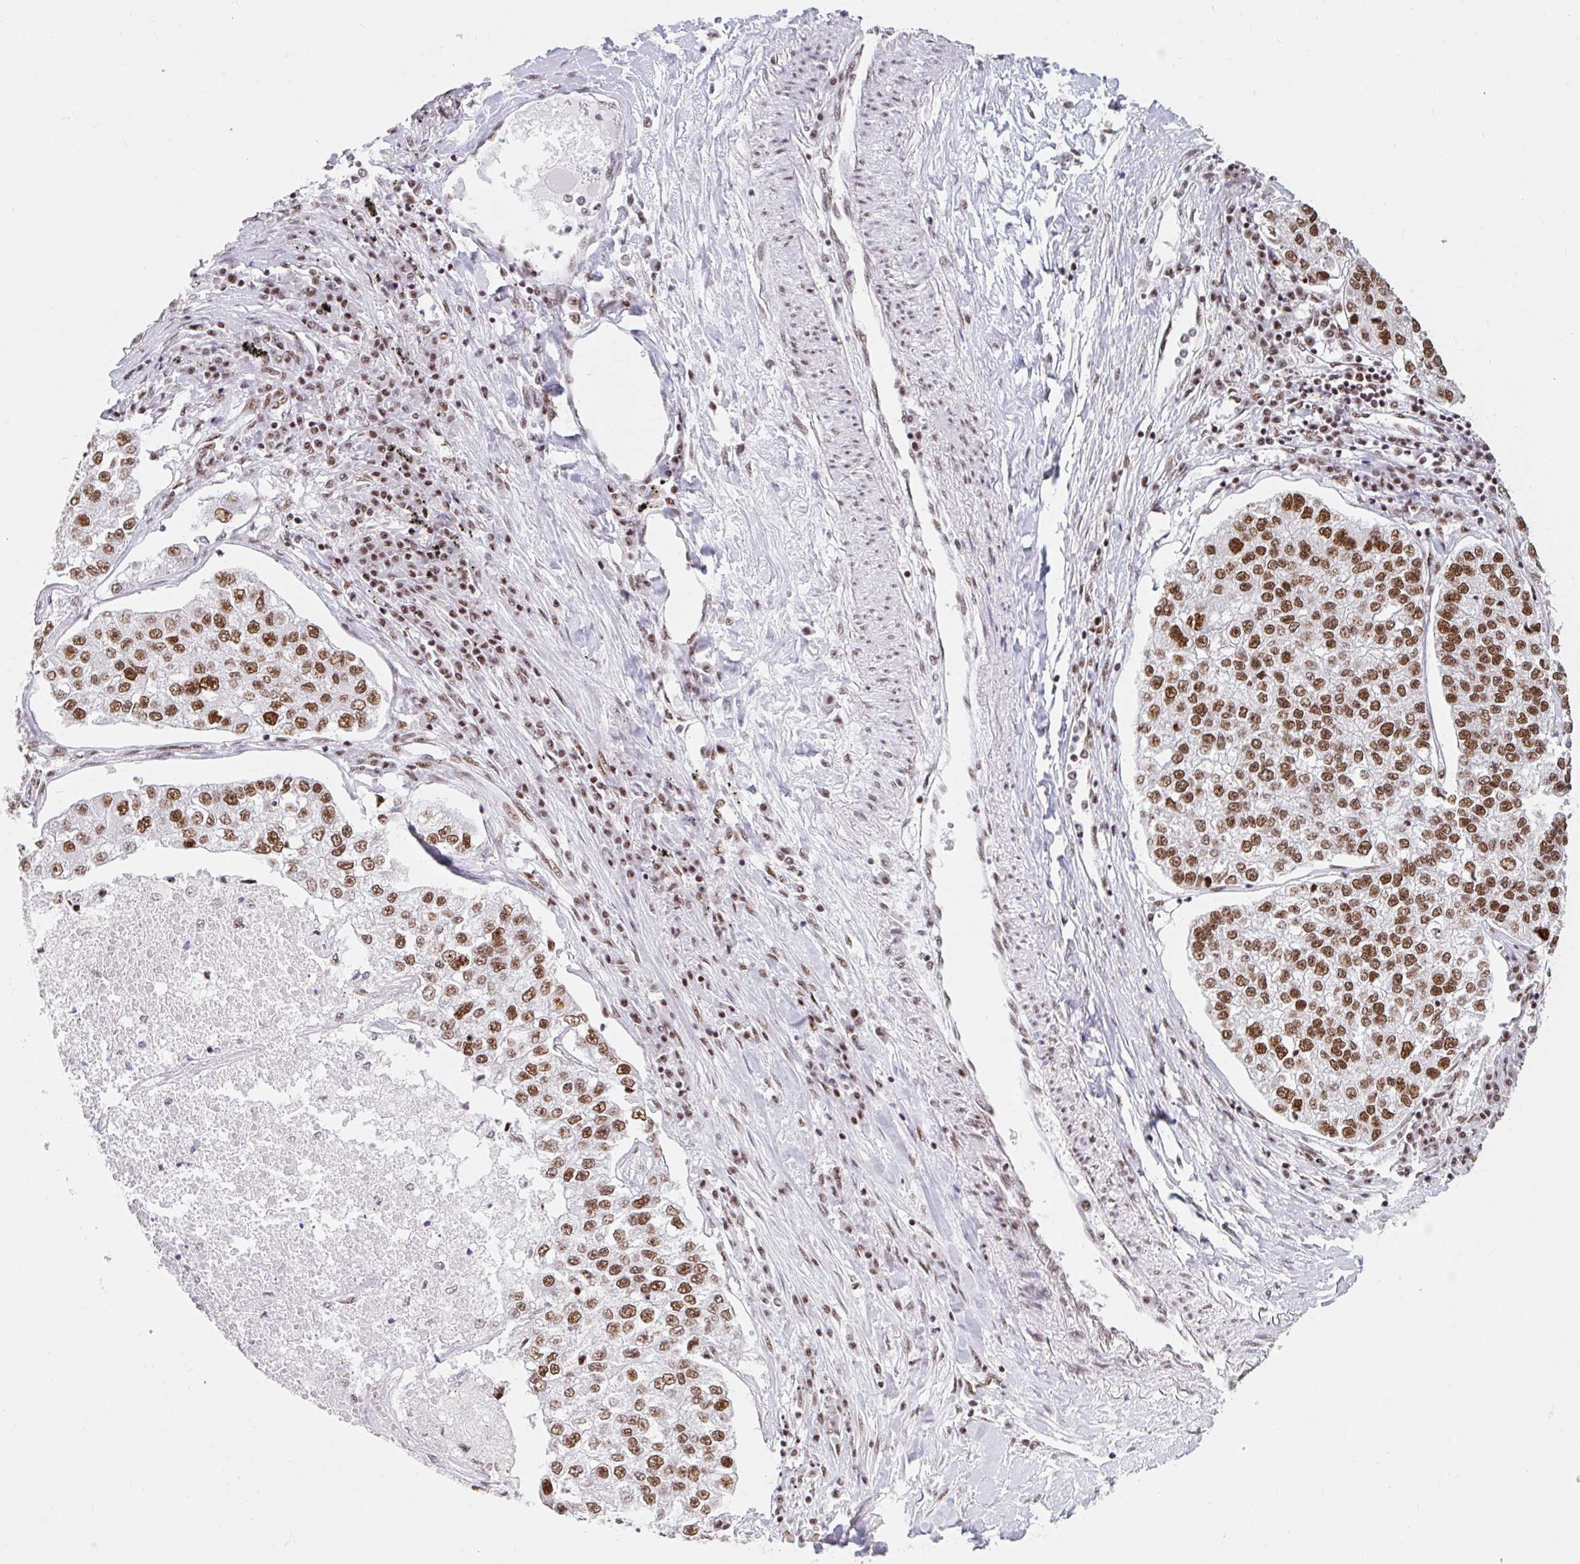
{"staining": {"intensity": "strong", "quantity": ">75%", "location": "nuclear"}, "tissue": "lung cancer", "cell_type": "Tumor cells", "image_type": "cancer", "snomed": [{"axis": "morphology", "description": "Adenocarcinoma, NOS"}, {"axis": "topography", "description": "Lung"}], "caption": "Strong nuclear staining for a protein is present in approximately >75% of tumor cells of lung cancer (adenocarcinoma) using IHC.", "gene": "SRSF10", "patient": {"sex": "male", "age": 49}}